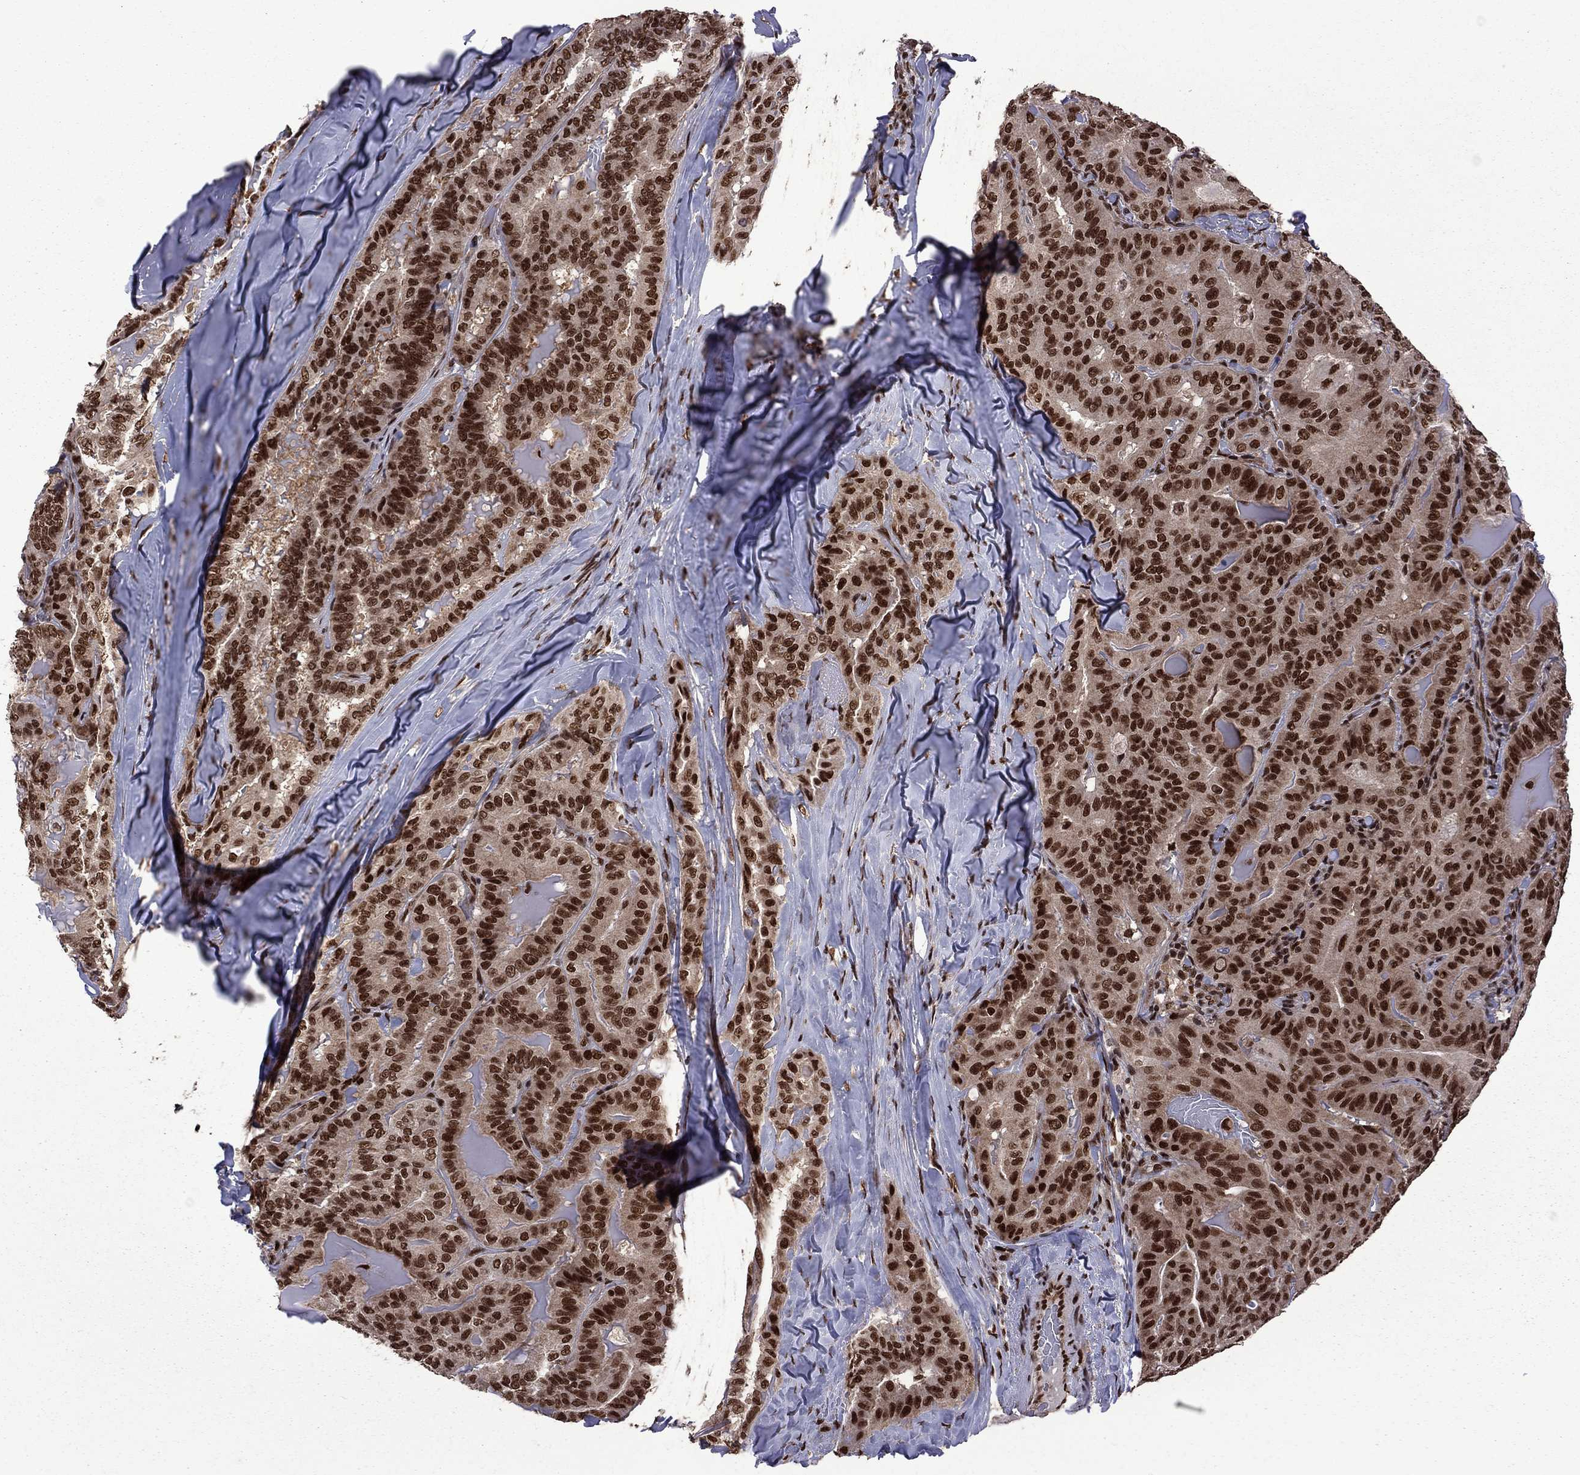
{"staining": {"intensity": "strong", "quantity": ">75%", "location": "nuclear"}, "tissue": "thyroid cancer", "cell_type": "Tumor cells", "image_type": "cancer", "snomed": [{"axis": "morphology", "description": "Papillary adenocarcinoma, NOS"}, {"axis": "topography", "description": "Thyroid gland"}], "caption": "Tumor cells reveal strong nuclear expression in approximately >75% of cells in thyroid cancer (papillary adenocarcinoma).", "gene": "MED25", "patient": {"sex": "female", "age": 68}}